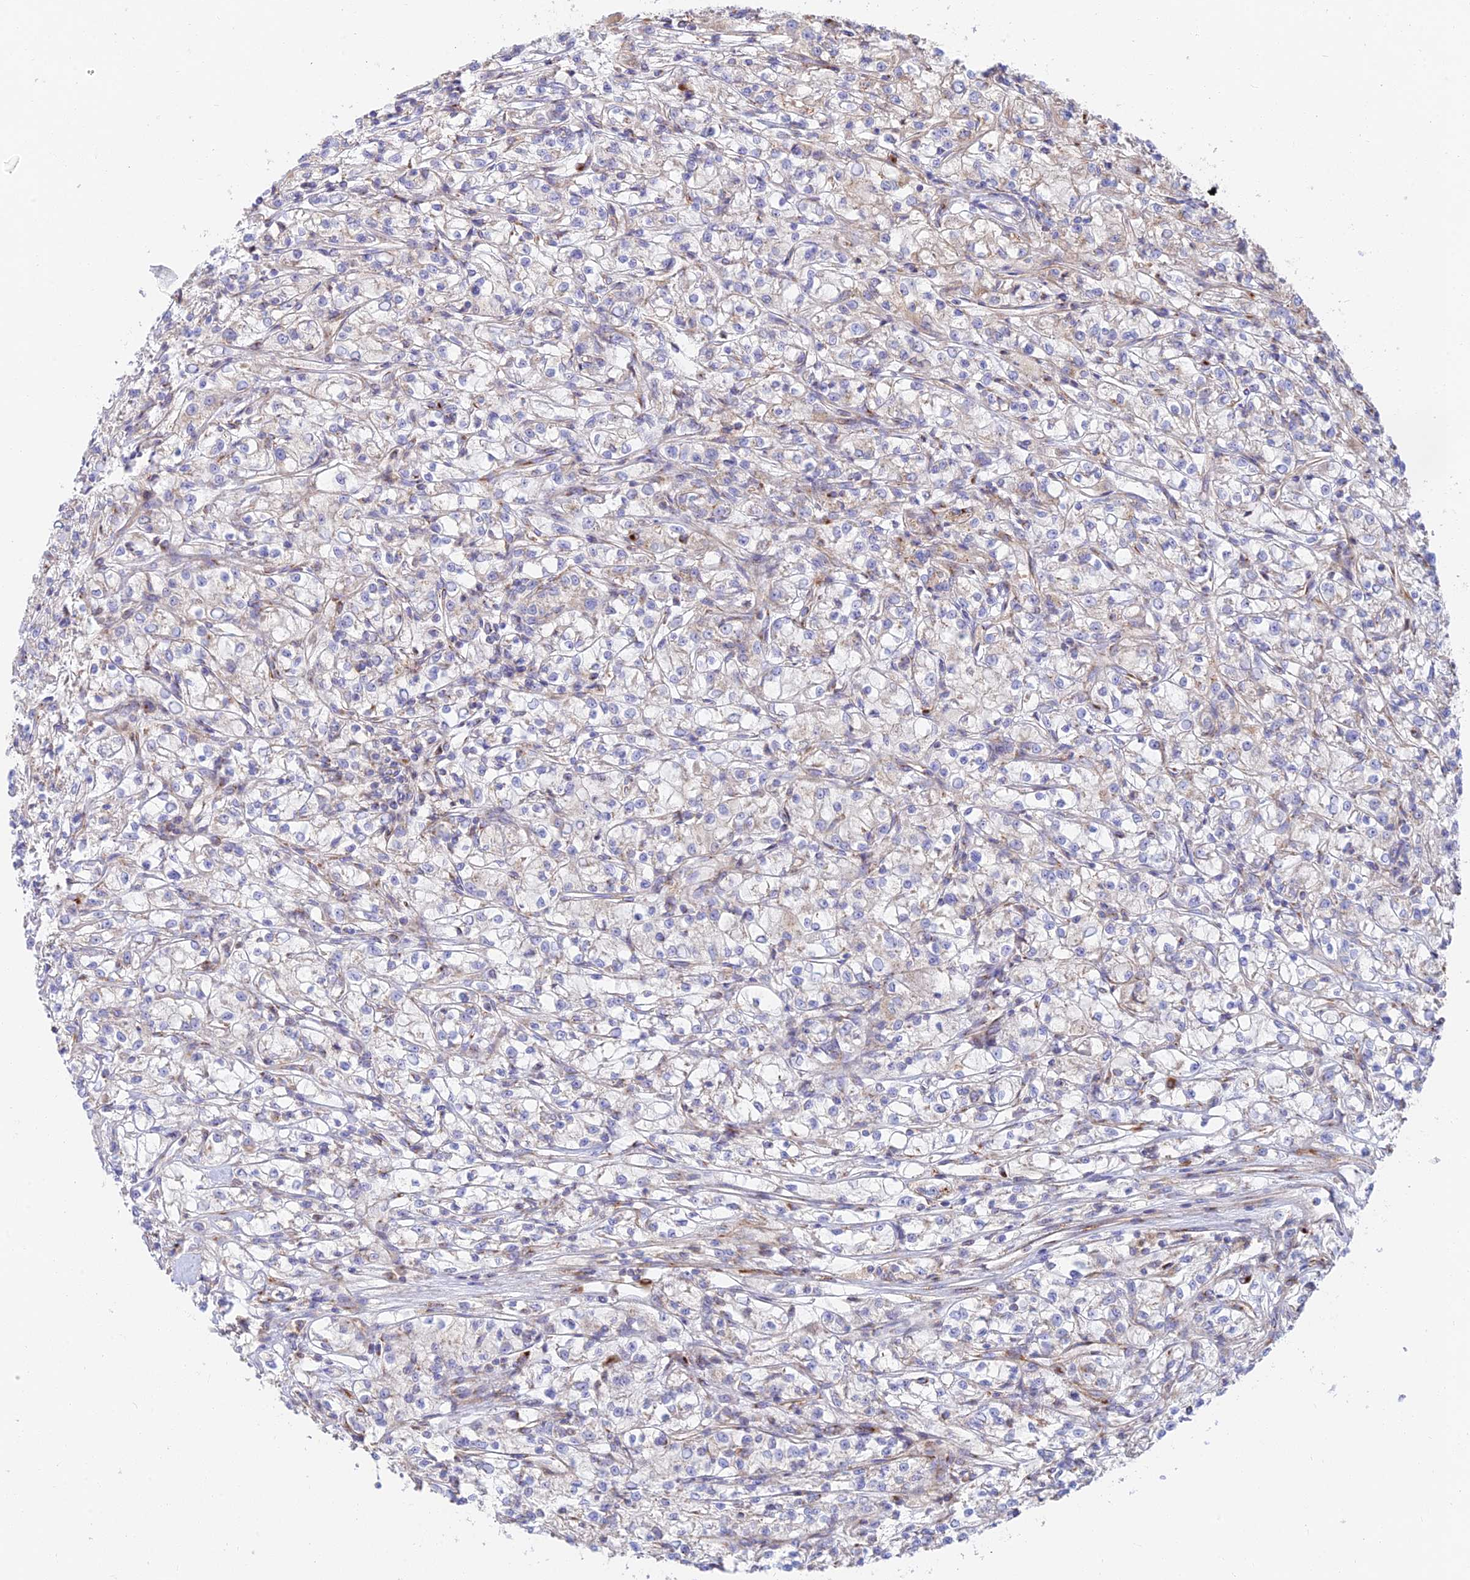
{"staining": {"intensity": "negative", "quantity": "none", "location": "none"}, "tissue": "renal cancer", "cell_type": "Tumor cells", "image_type": "cancer", "snomed": [{"axis": "morphology", "description": "Adenocarcinoma, NOS"}, {"axis": "topography", "description": "Kidney"}], "caption": "Immunohistochemistry micrograph of neoplastic tissue: renal cancer (adenocarcinoma) stained with DAB (3,3'-diaminobenzidine) displays no significant protein staining in tumor cells. (DAB immunohistochemistry (IHC) visualized using brightfield microscopy, high magnification).", "gene": "GOLGA3", "patient": {"sex": "female", "age": 59}}